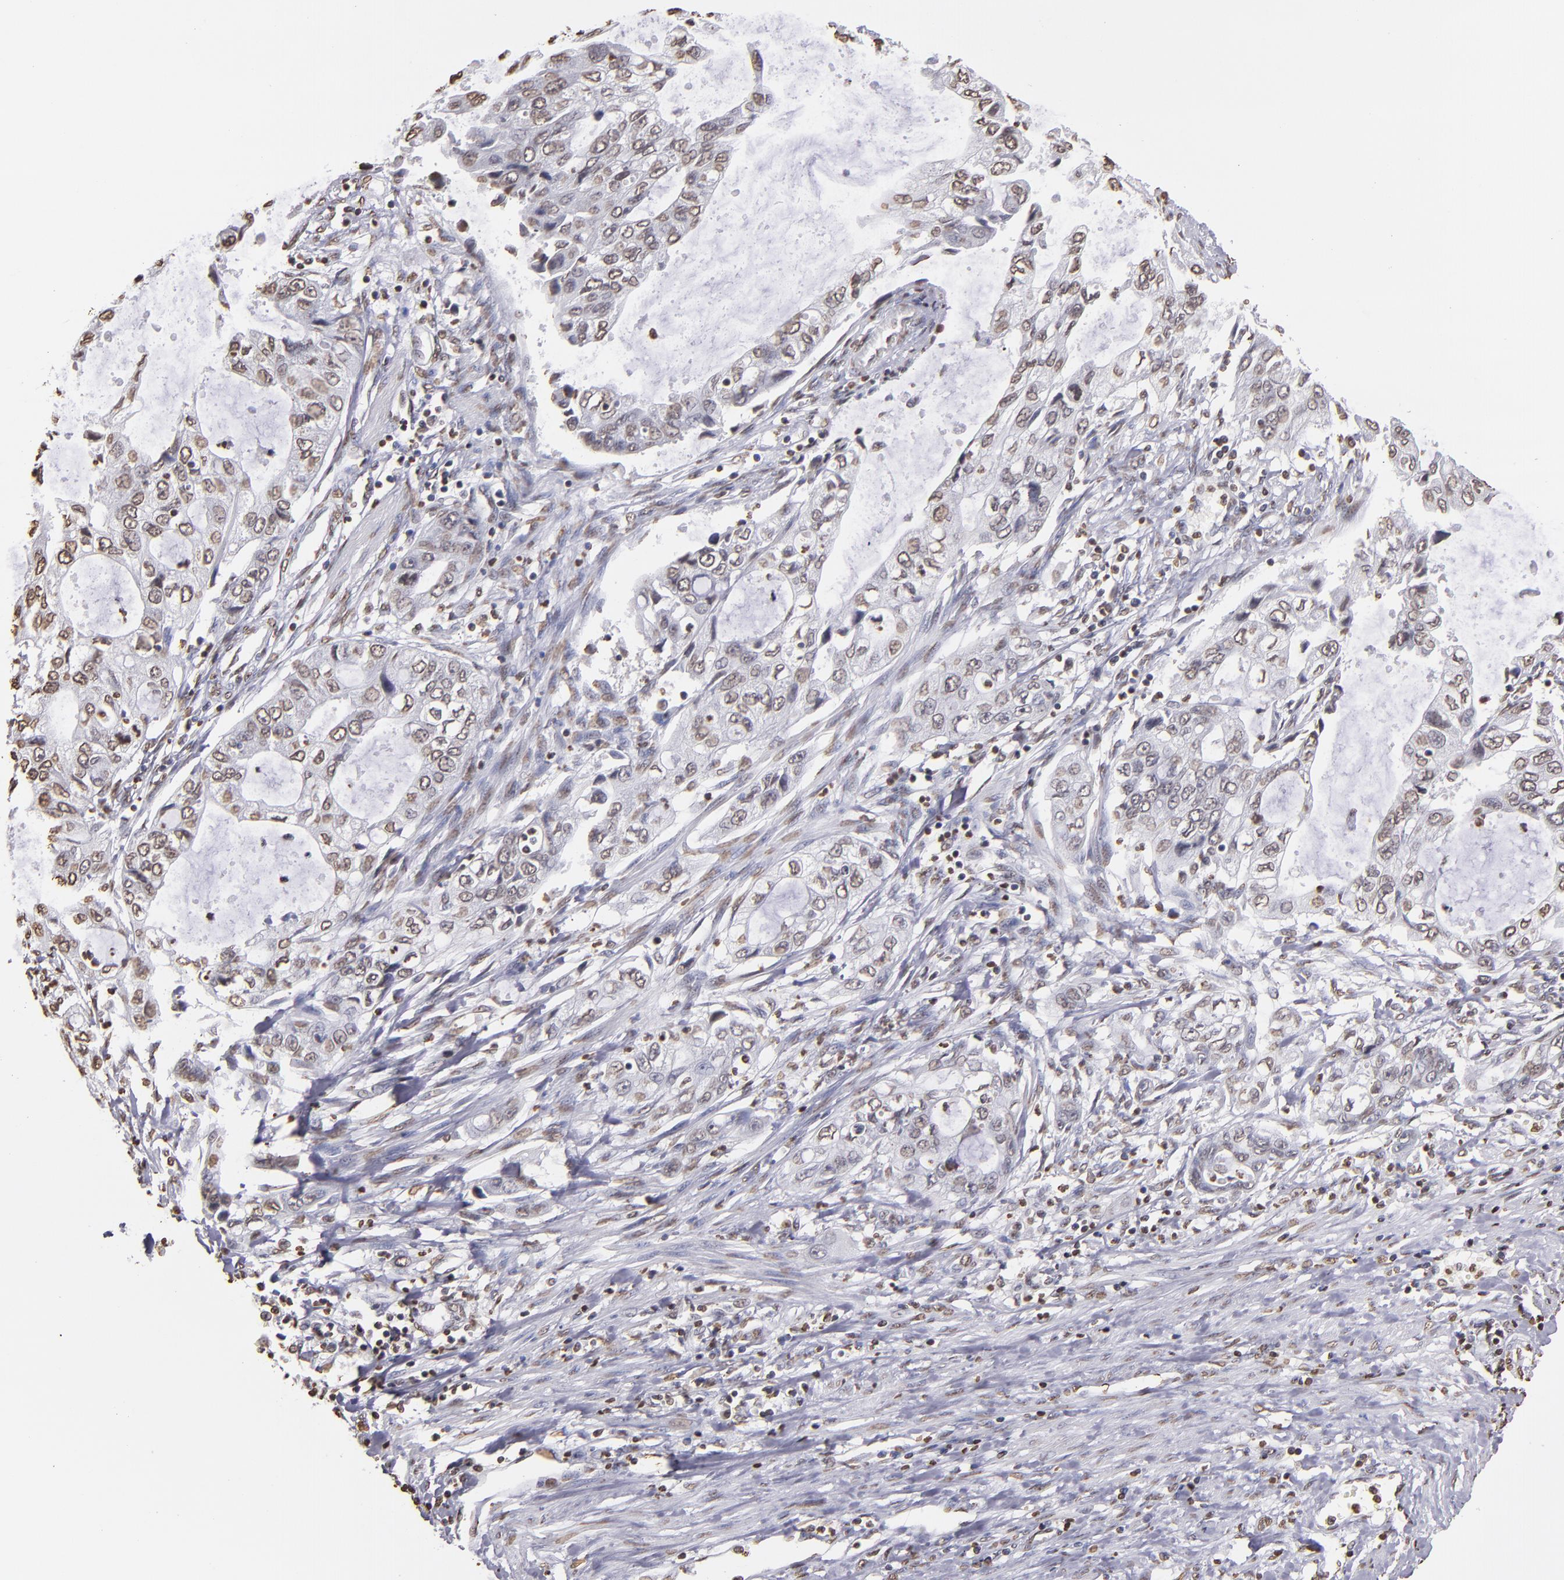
{"staining": {"intensity": "weak", "quantity": "<25%", "location": "nuclear"}, "tissue": "stomach cancer", "cell_type": "Tumor cells", "image_type": "cancer", "snomed": [{"axis": "morphology", "description": "Adenocarcinoma, NOS"}, {"axis": "topography", "description": "Stomach, upper"}], "caption": "Protein analysis of stomach adenocarcinoma displays no significant expression in tumor cells.", "gene": "LBX1", "patient": {"sex": "female", "age": 52}}